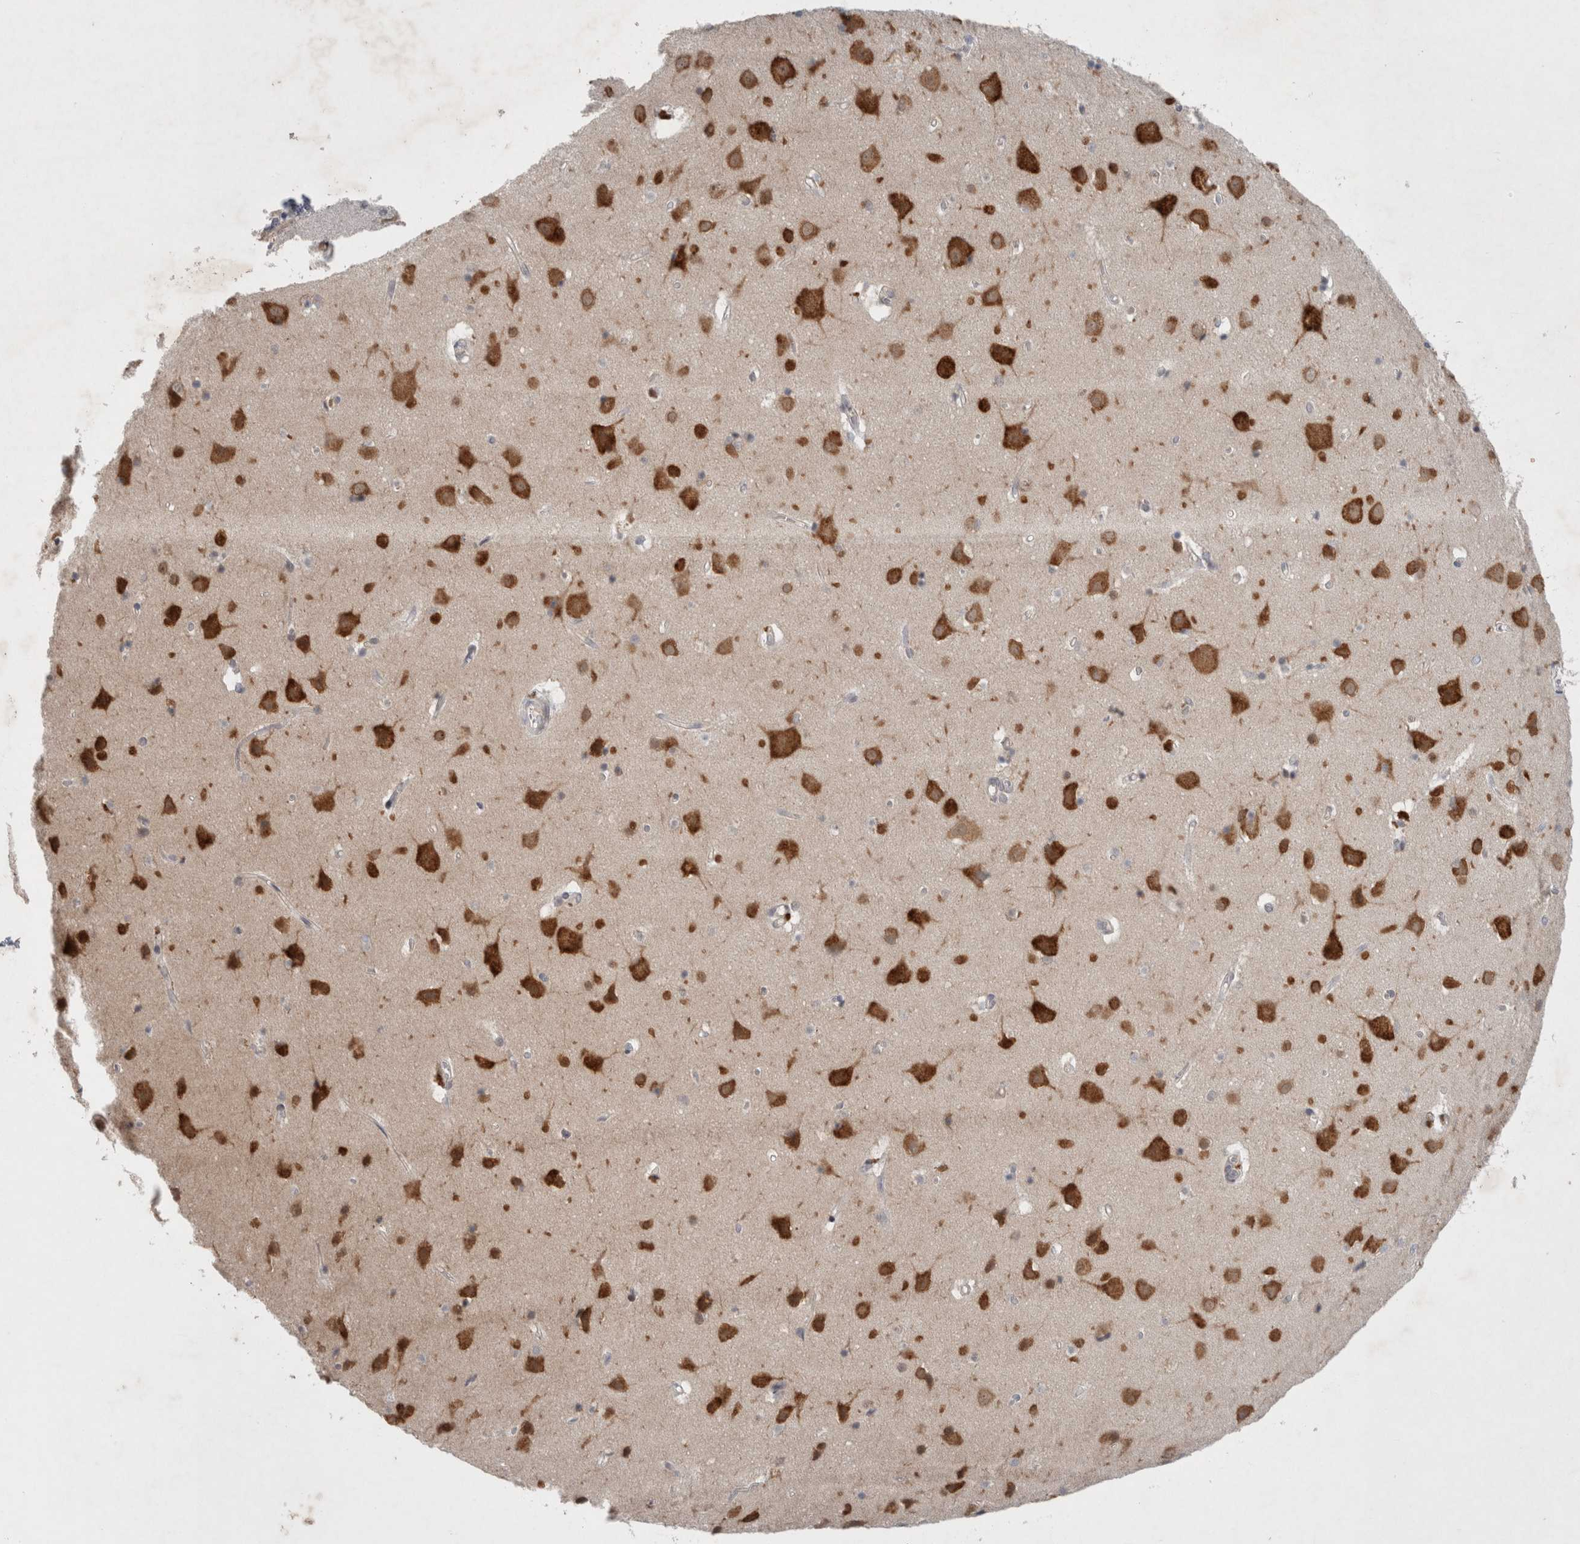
{"staining": {"intensity": "weak", "quantity": ">75%", "location": "cytoplasmic/membranous"}, "tissue": "cerebral cortex", "cell_type": "Endothelial cells", "image_type": "normal", "snomed": [{"axis": "morphology", "description": "Normal tissue, NOS"}, {"axis": "topography", "description": "Cerebral cortex"}], "caption": "Weak cytoplasmic/membranous positivity for a protein is identified in approximately >75% of endothelial cells of unremarkable cerebral cortex using IHC.", "gene": "RASAL2", "patient": {"sex": "male", "age": 54}}